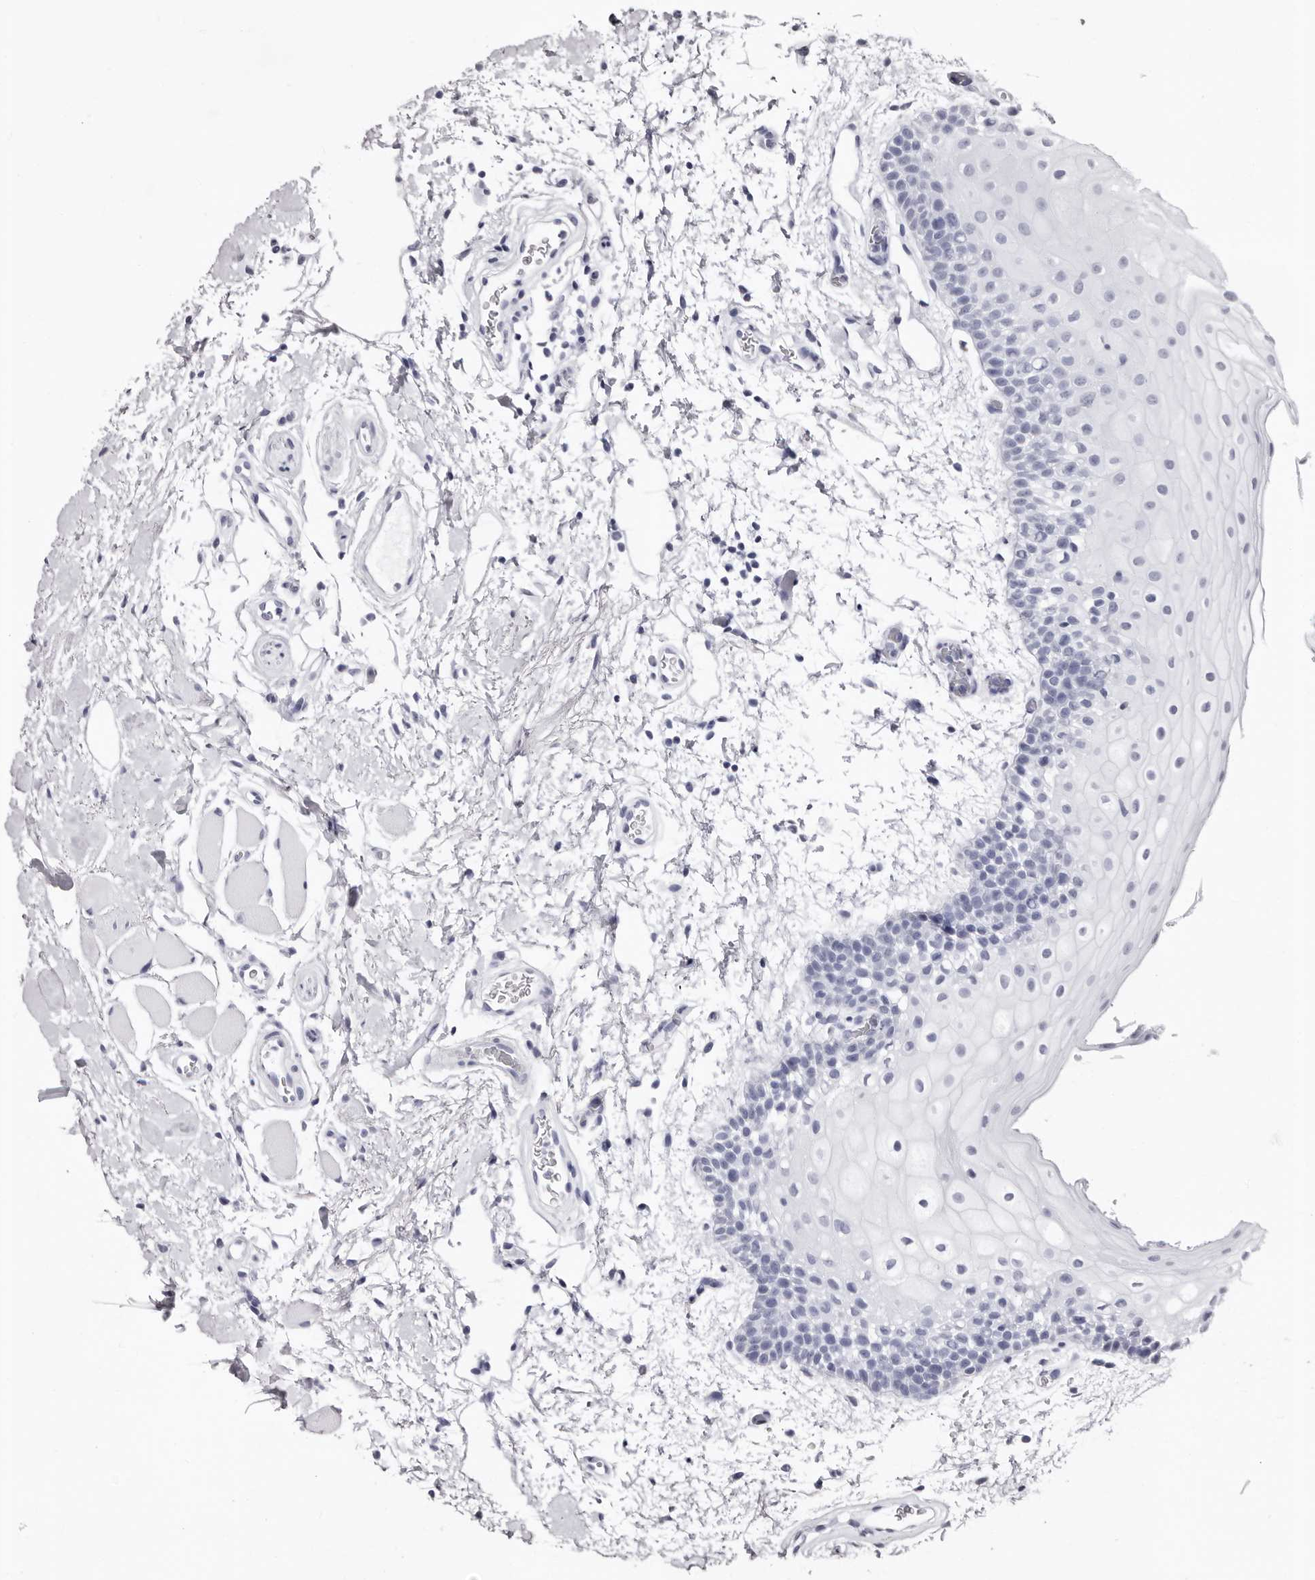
{"staining": {"intensity": "negative", "quantity": "none", "location": "none"}, "tissue": "oral mucosa", "cell_type": "Squamous epithelial cells", "image_type": "normal", "snomed": [{"axis": "morphology", "description": "Normal tissue, NOS"}, {"axis": "topography", "description": "Oral tissue"}], "caption": "High power microscopy histopathology image of an immunohistochemistry photomicrograph of normal oral mucosa, revealing no significant staining in squamous epithelial cells.", "gene": "PHF20L1", "patient": {"sex": "male", "age": 62}}